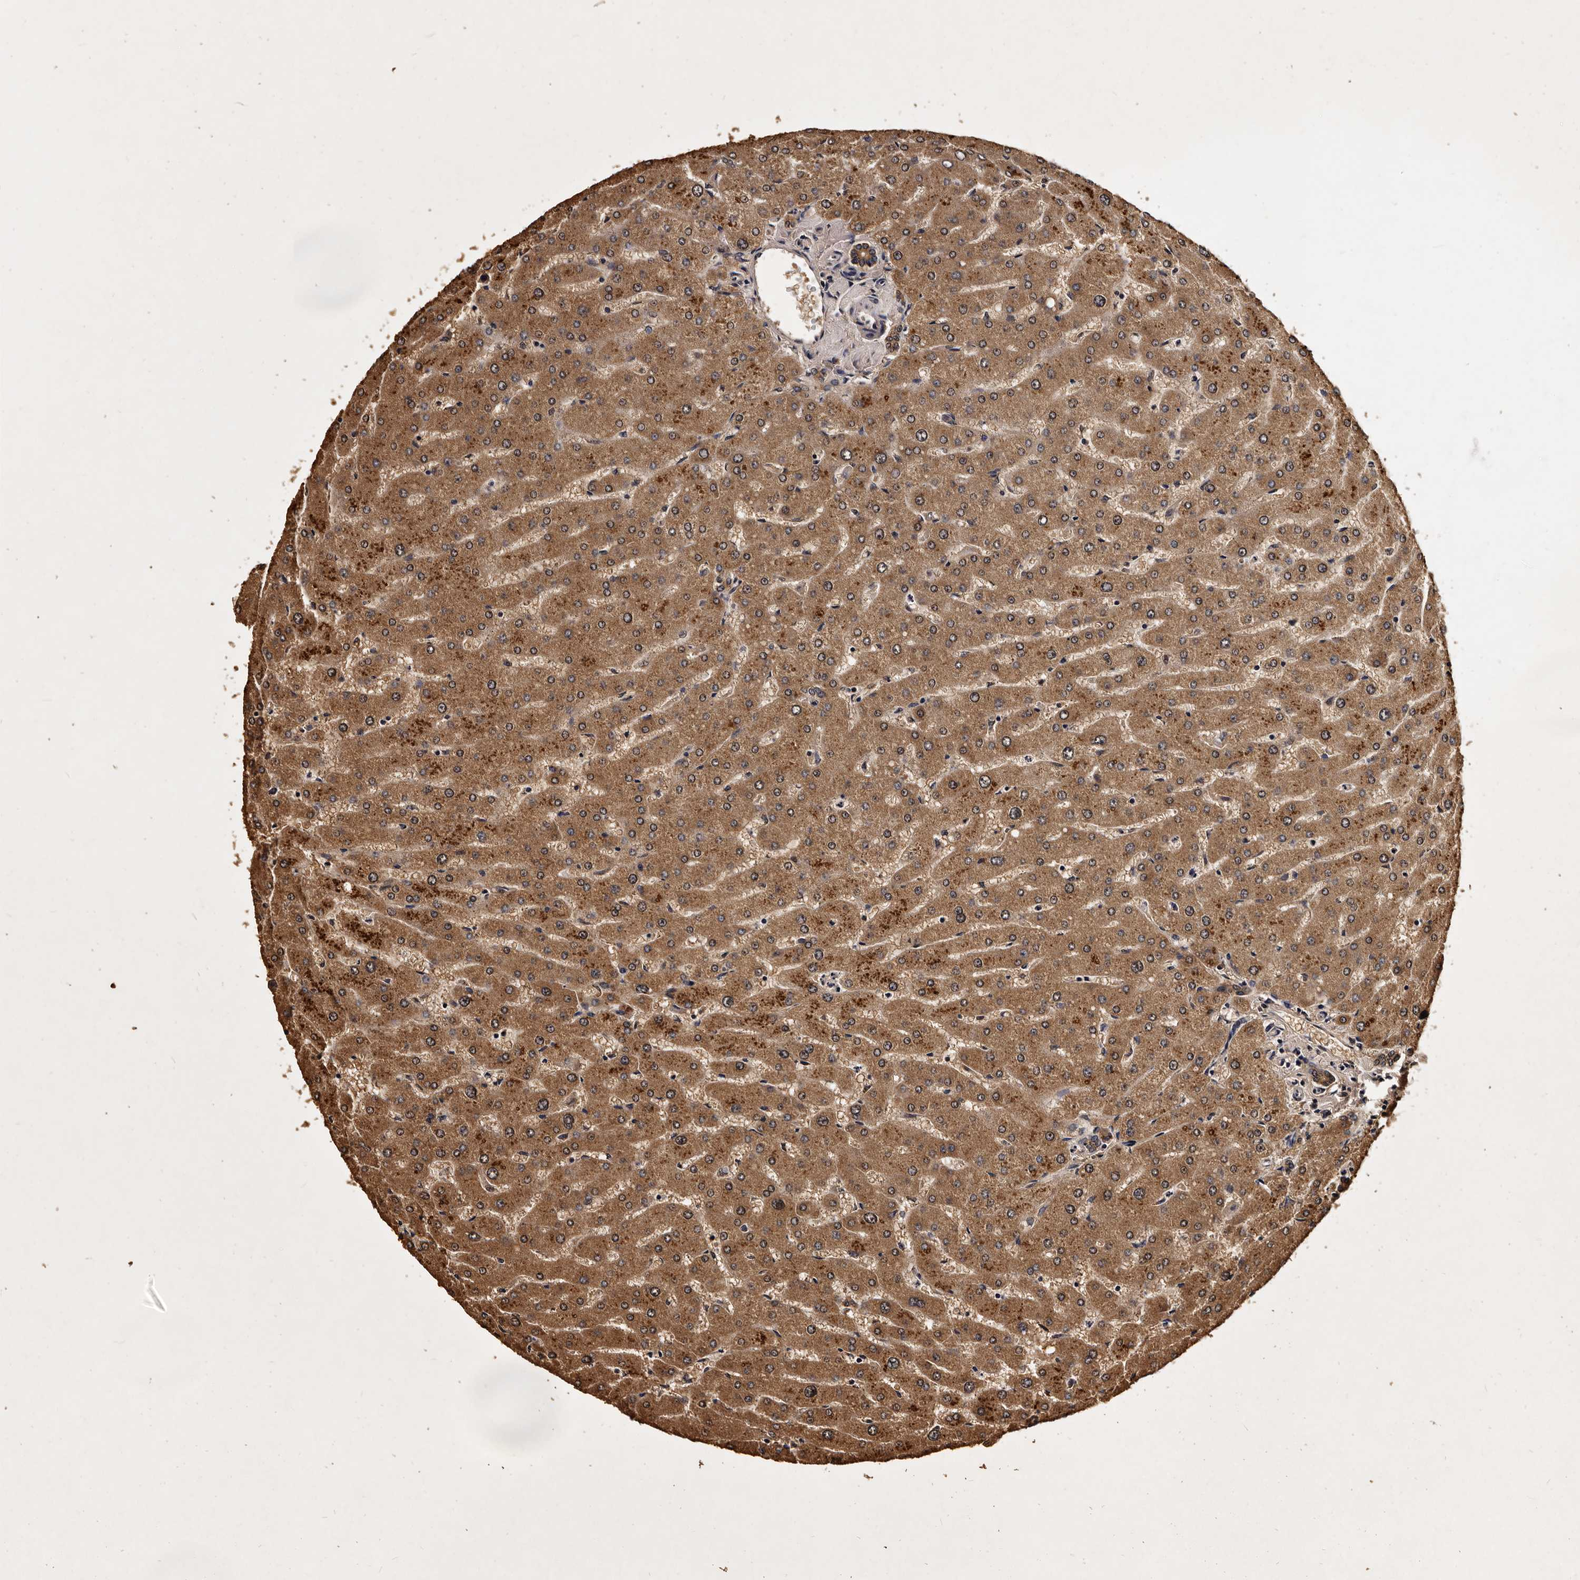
{"staining": {"intensity": "moderate", "quantity": ">75%", "location": "cytoplasmic/membranous"}, "tissue": "liver", "cell_type": "Cholangiocytes", "image_type": "normal", "snomed": [{"axis": "morphology", "description": "Normal tissue, NOS"}, {"axis": "topography", "description": "Liver"}], "caption": "Immunohistochemical staining of benign human liver demonstrates medium levels of moderate cytoplasmic/membranous staining in approximately >75% of cholangiocytes. The staining was performed using DAB (3,3'-diaminobenzidine) to visualize the protein expression in brown, while the nuclei were stained in blue with hematoxylin (Magnification: 20x).", "gene": "PARS2", "patient": {"sex": "male", "age": 55}}